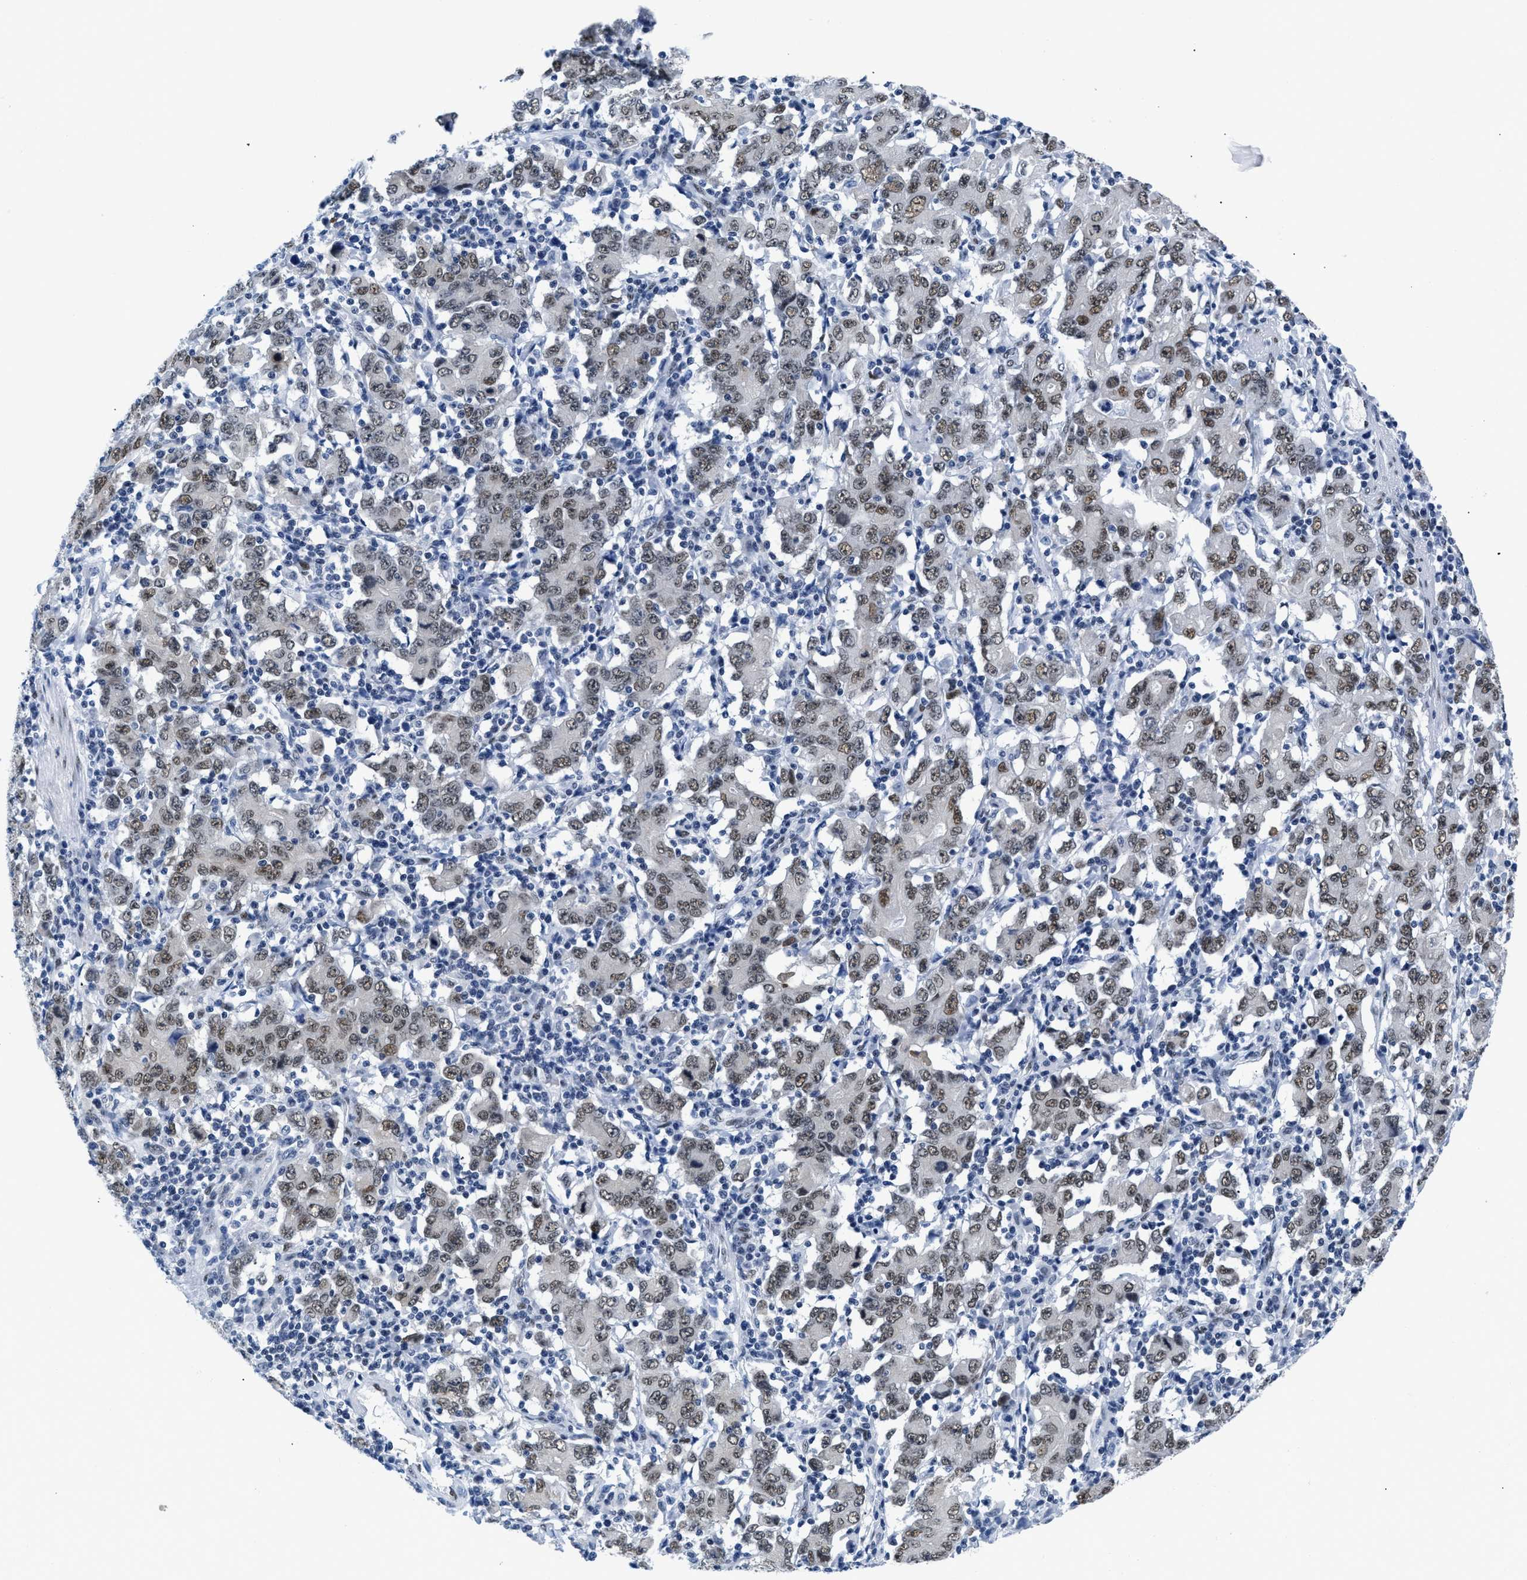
{"staining": {"intensity": "moderate", "quantity": ">75%", "location": "nuclear"}, "tissue": "stomach cancer", "cell_type": "Tumor cells", "image_type": "cancer", "snomed": [{"axis": "morphology", "description": "Adenocarcinoma, NOS"}, {"axis": "topography", "description": "Stomach, upper"}], "caption": "Tumor cells display medium levels of moderate nuclear staining in about >75% of cells in human adenocarcinoma (stomach). The protein is shown in brown color, while the nuclei are stained blue.", "gene": "CTBP1", "patient": {"sex": "male", "age": 69}}